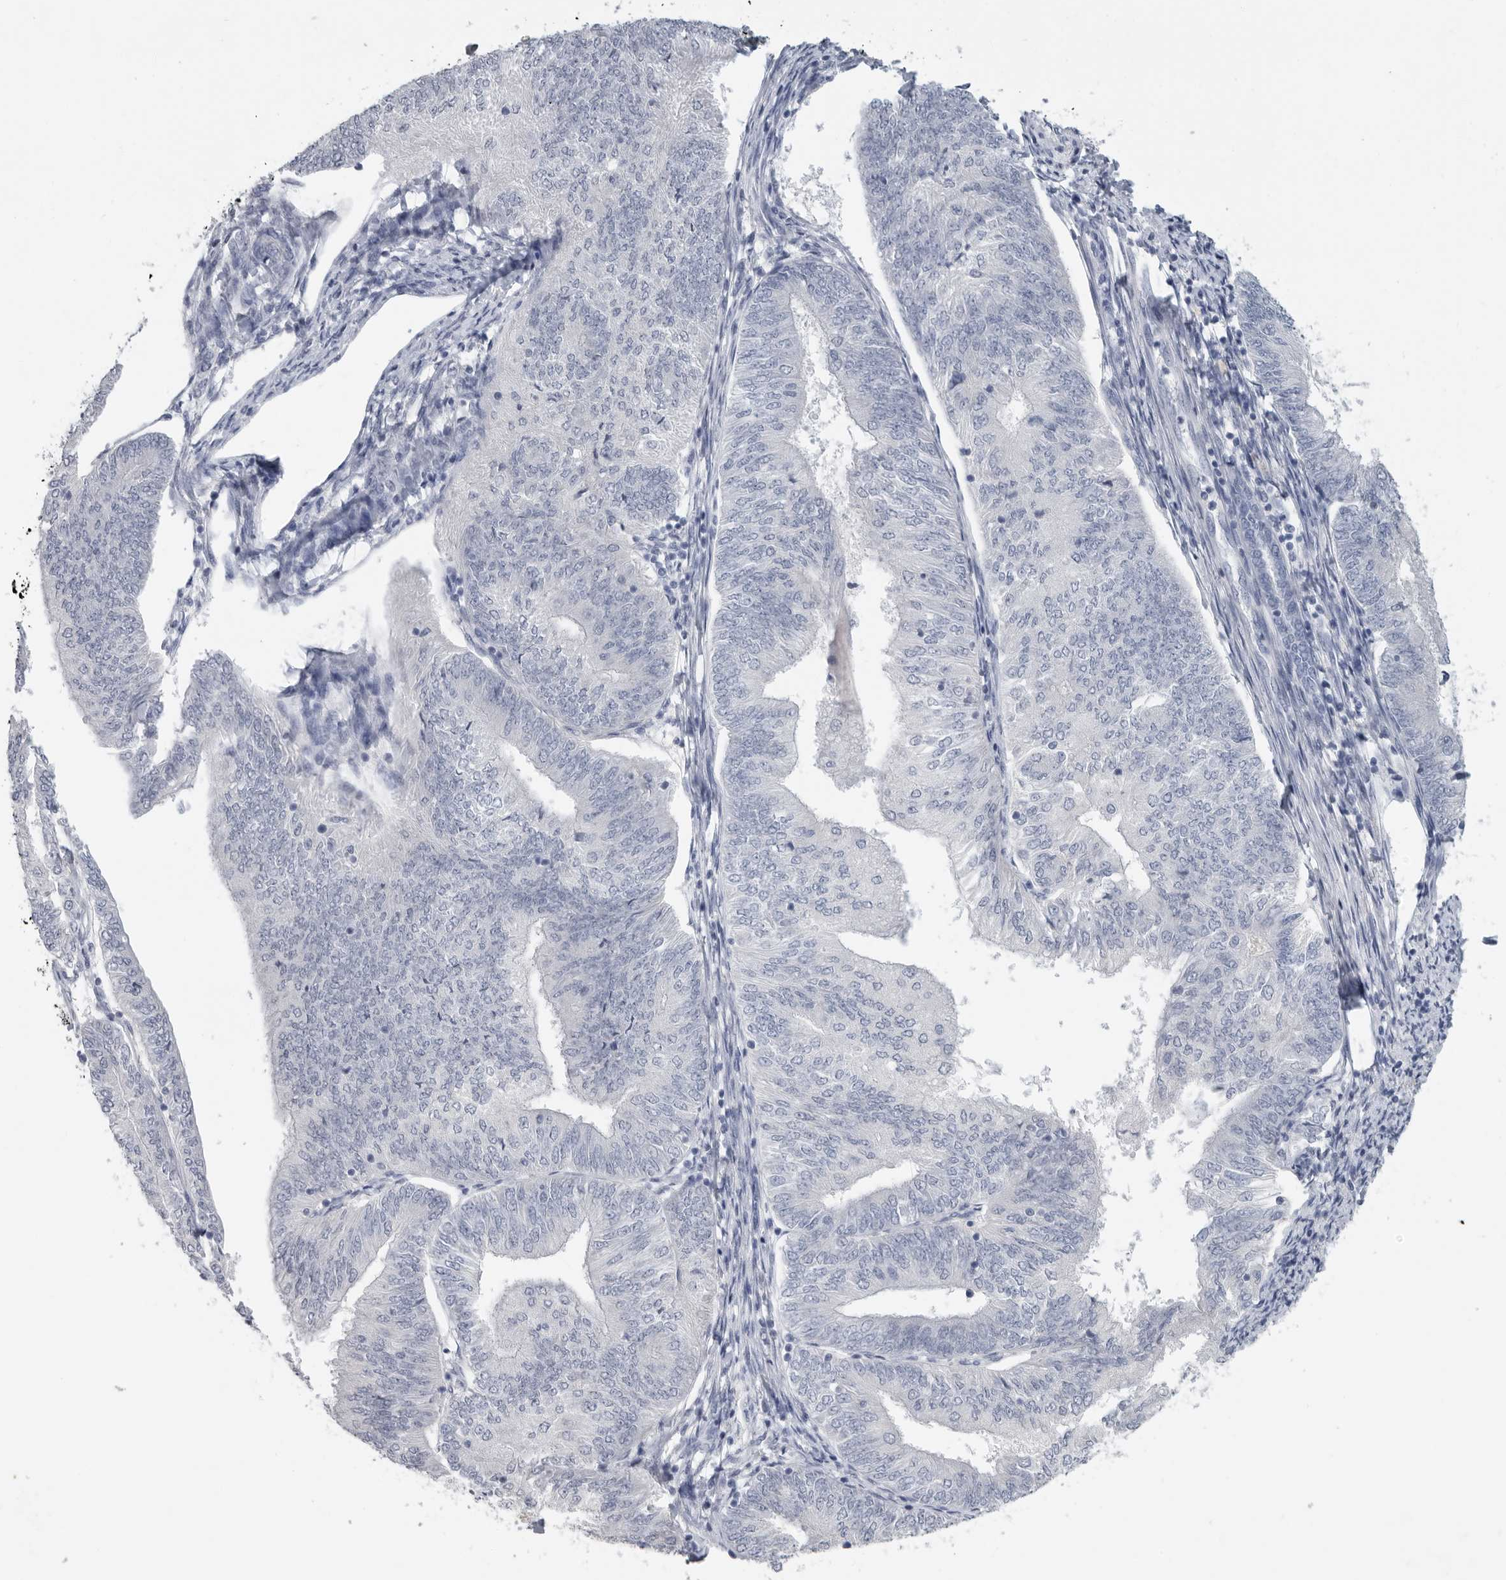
{"staining": {"intensity": "negative", "quantity": "none", "location": "none"}, "tissue": "endometrial cancer", "cell_type": "Tumor cells", "image_type": "cancer", "snomed": [{"axis": "morphology", "description": "Adenocarcinoma, NOS"}, {"axis": "topography", "description": "Endometrium"}], "caption": "A high-resolution micrograph shows immunohistochemistry staining of endometrial adenocarcinoma, which exhibits no significant staining in tumor cells. Nuclei are stained in blue.", "gene": "REG4", "patient": {"sex": "female", "age": 58}}